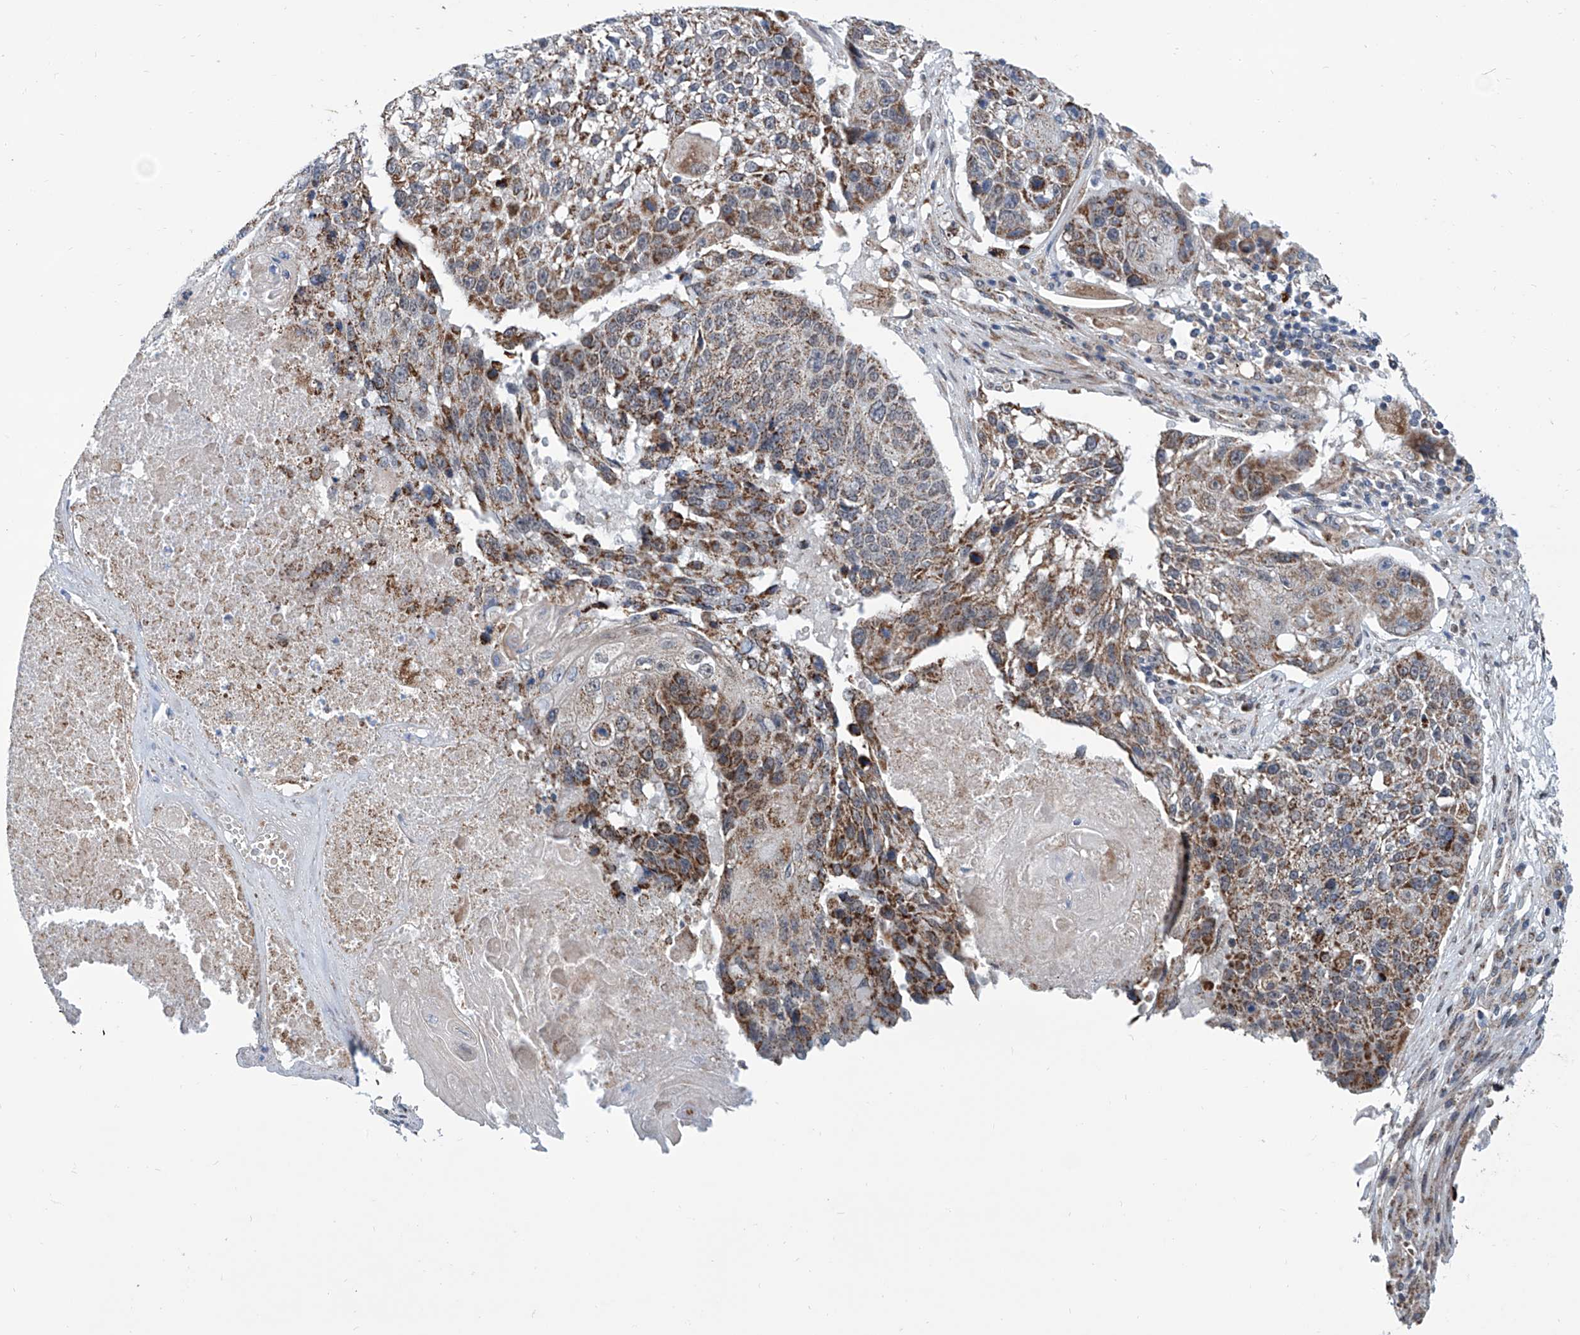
{"staining": {"intensity": "moderate", "quantity": ">75%", "location": "cytoplasmic/membranous"}, "tissue": "lung cancer", "cell_type": "Tumor cells", "image_type": "cancer", "snomed": [{"axis": "morphology", "description": "Squamous cell carcinoma, NOS"}, {"axis": "topography", "description": "Lung"}], "caption": "Moderate cytoplasmic/membranous expression is identified in about >75% of tumor cells in squamous cell carcinoma (lung).", "gene": "USP48", "patient": {"sex": "male", "age": 61}}